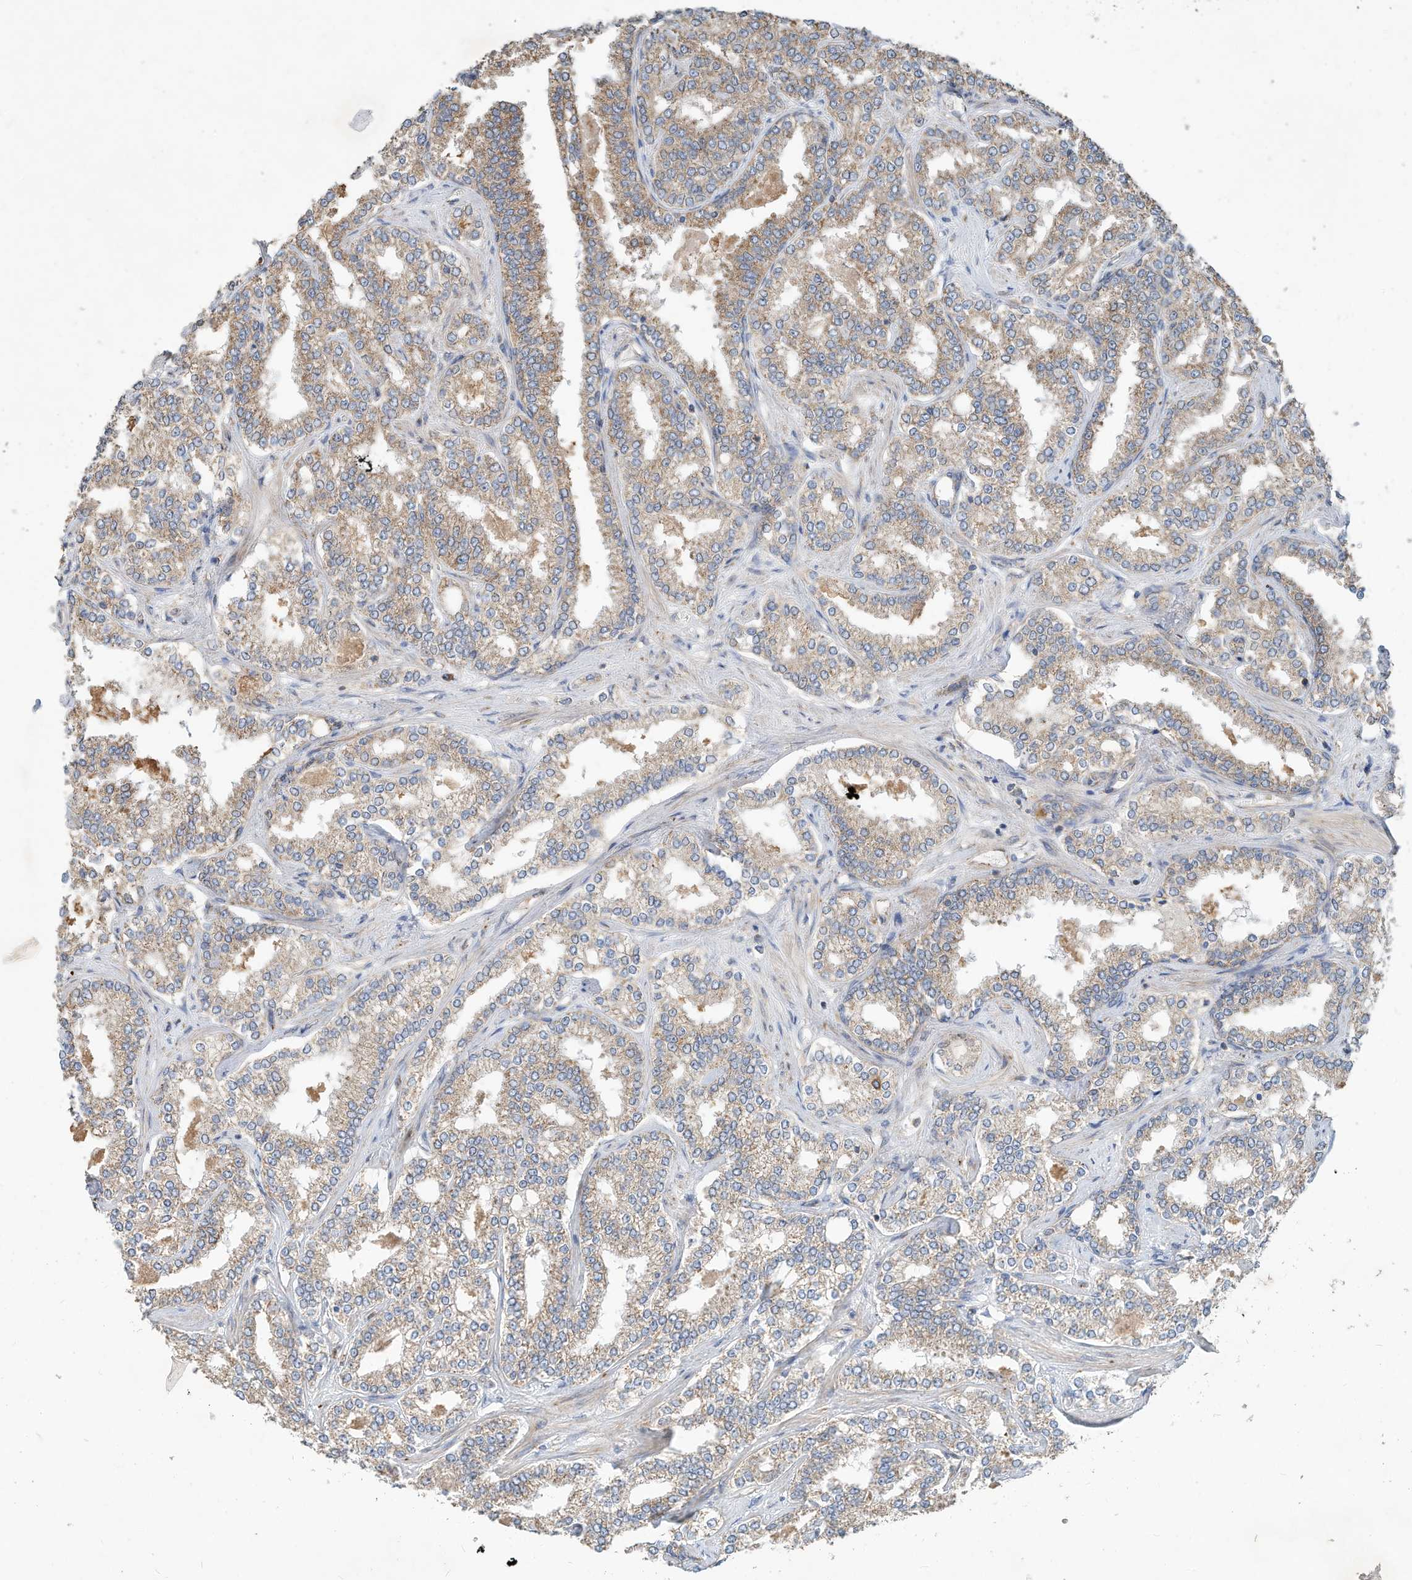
{"staining": {"intensity": "moderate", "quantity": ">75%", "location": "cytoplasmic/membranous"}, "tissue": "prostate cancer", "cell_type": "Tumor cells", "image_type": "cancer", "snomed": [{"axis": "morphology", "description": "Normal tissue, NOS"}, {"axis": "morphology", "description": "Adenocarcinoma, High grade"}, {"axis": "topography", "description": "Prostate"}], "caption": "Tumor cells display medium levels of moderate cytoplasmic/membranous expression in about >75% of cells in human high-grade adenocarcinoma (prostate). Using DAB (3,3'-diaminobenzidine) (brown) and hematoxylin (blue) stains, captured at high magnification using brightfield microscopy.", "gene": "CPAMD8", "patient": {"sex": "male", "age": 83}}